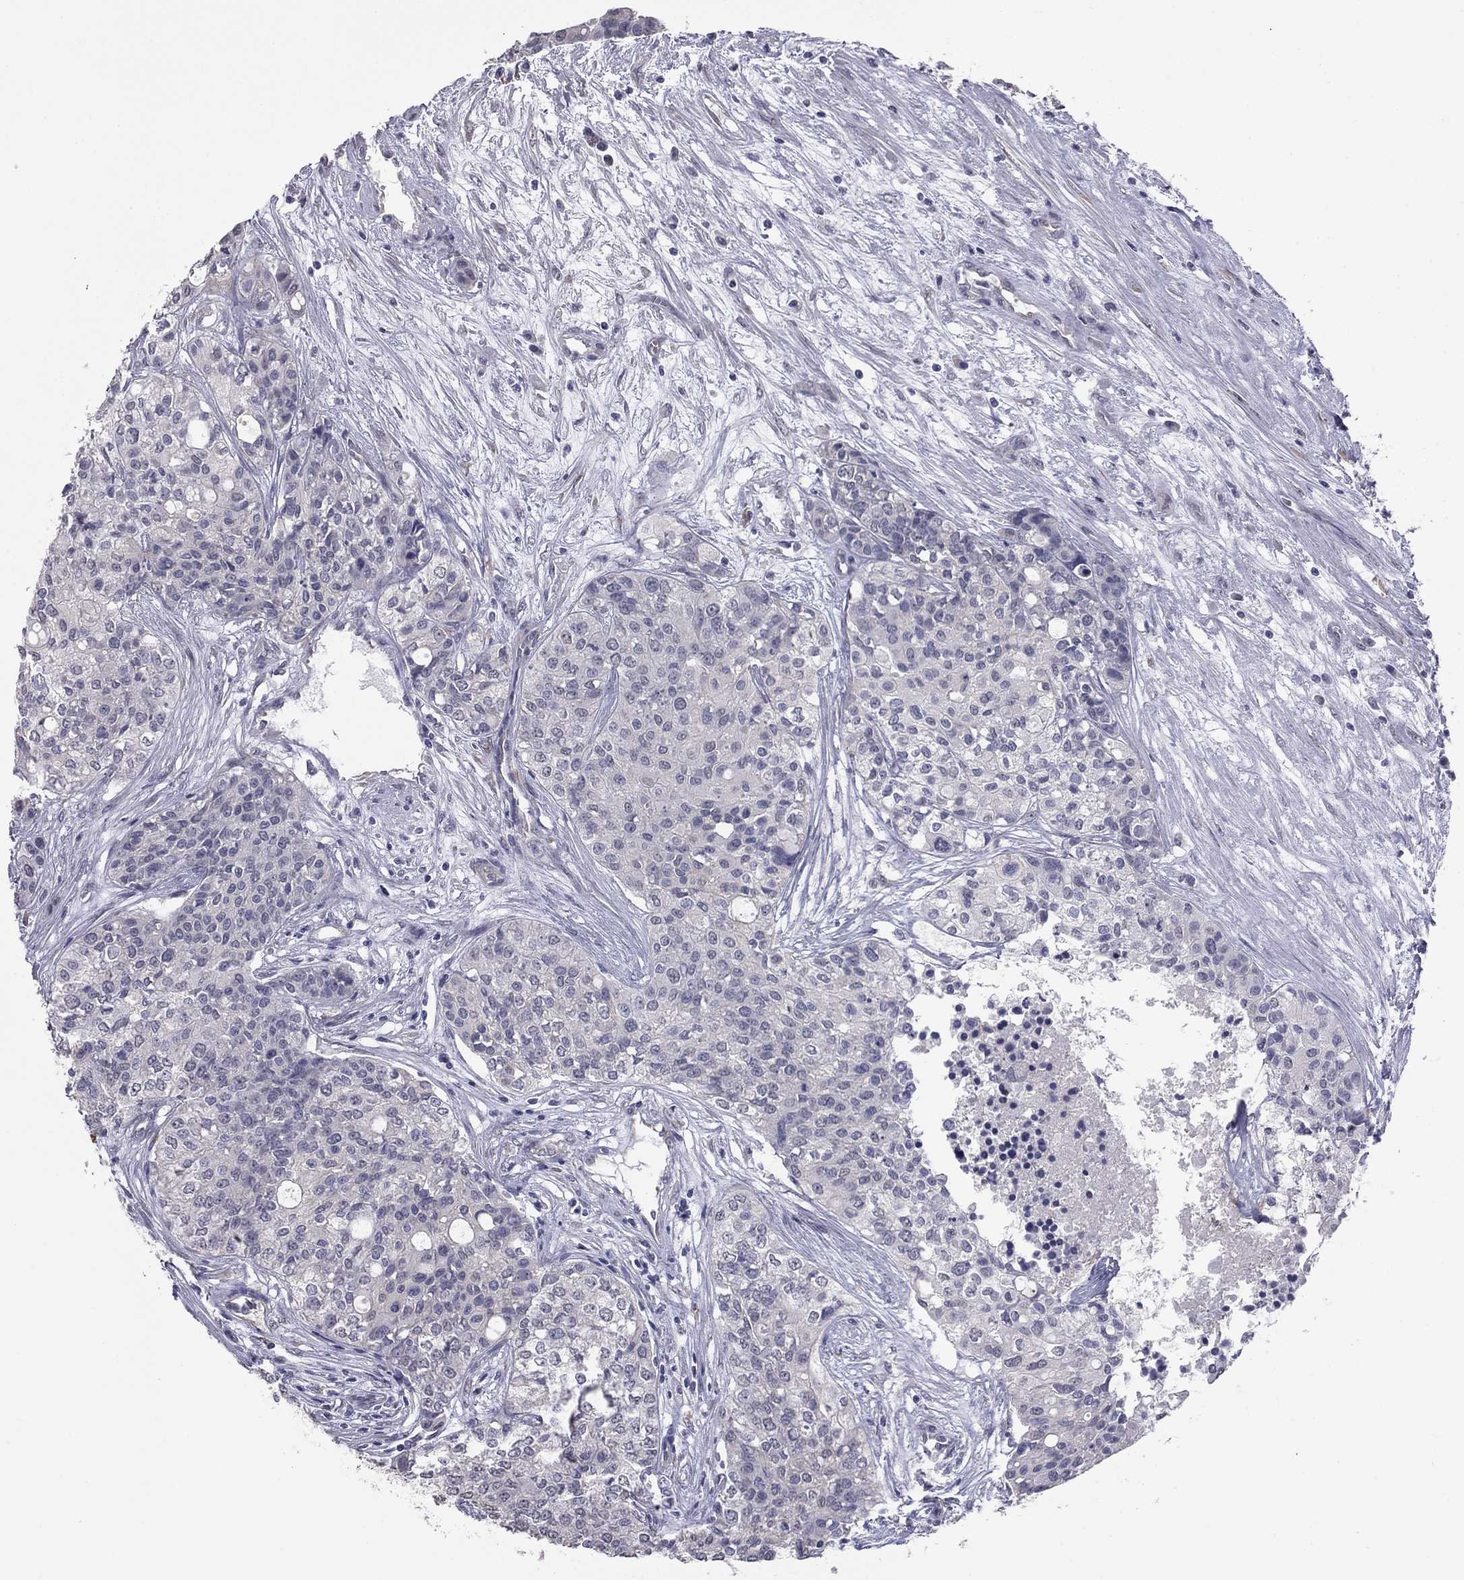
{"staining": {"intensity": "negative", "quantity": "none", "location": "none"}, "tissue": "carcinoid", "cell_type": "Tumor cells", "image_type": "cancer", "snomed": [{"axis": "morphology", "description": "Carcinoid, malignant, NOS"}, {"axis": "topography", "description": "Colon"}], "caption": "Carcinoid (malignant) was stained to show a protein in brown. There is no significant expression in tumor cells.", "gene": "PRRT2", "patient": {"sex": "male", "age": 81}}